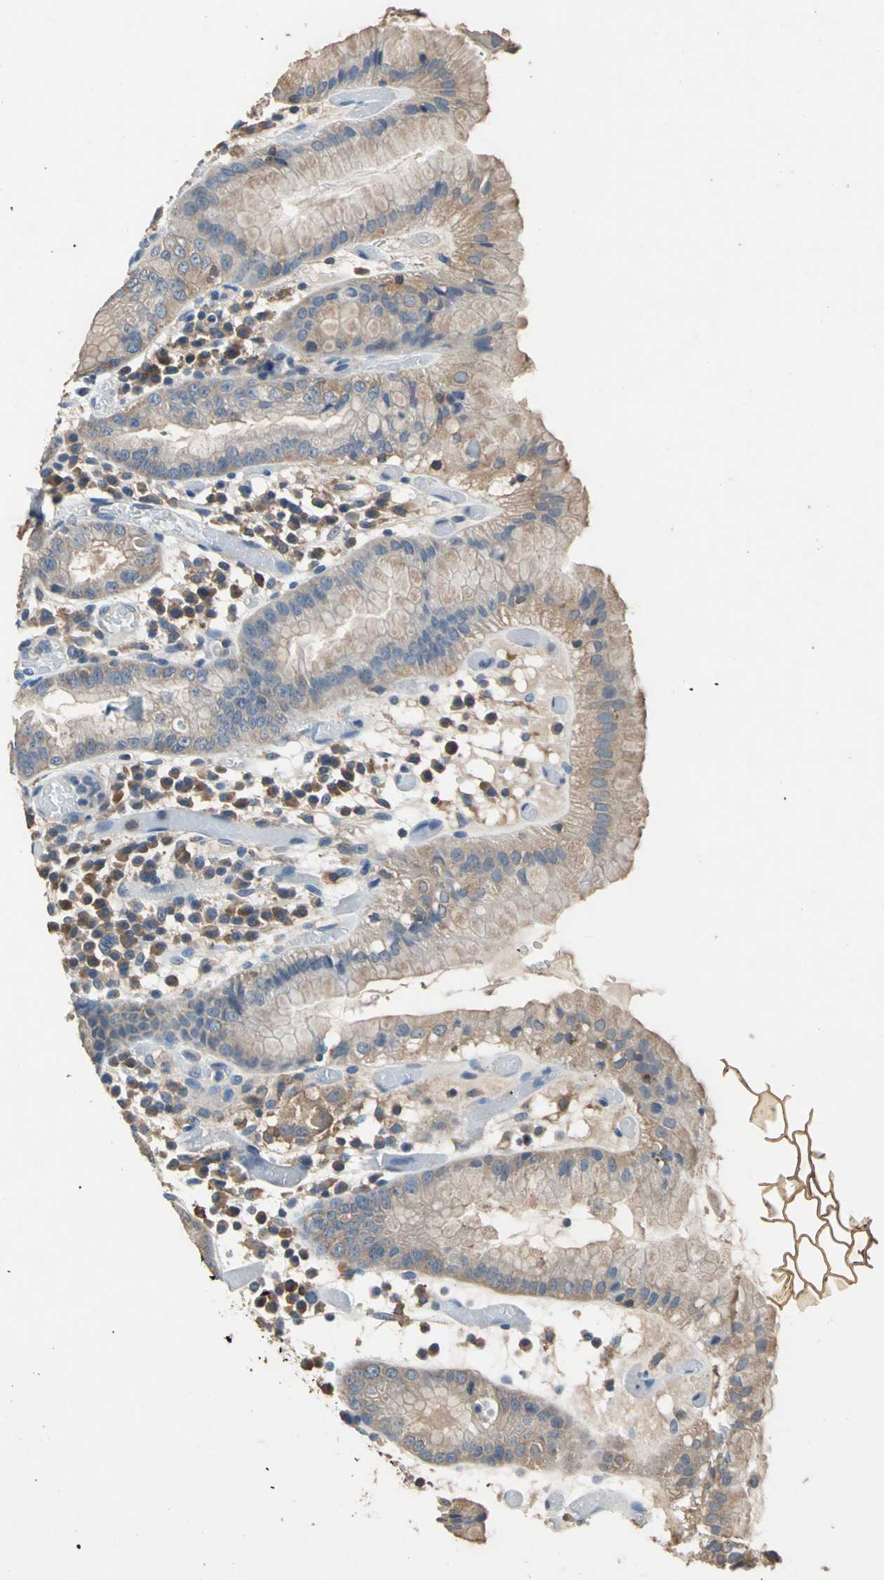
{"staining": {"intensity": "weak", "quantity": "25%-75%", "location": "cytoplasmic/membranous"}, "tissue": "stomach", "cell_type": "Glandular cells", "image_type": "normal", "snomed": [{"axis": "morphology", "description": "Normal tissue, NOS"}, {"axis": "topography", "description": "Stomach"}, {"axis": "topography", "description": "Stomach, lower"}], "caption": "Weak cytoplasmic/membranous positivity for a protein is present in about 25%-75% of glandular cells of benign stomach using immunohistochemistry (IHC).", "gene": "PRKCA", "patient": {"sex": "female", "age": 75}}